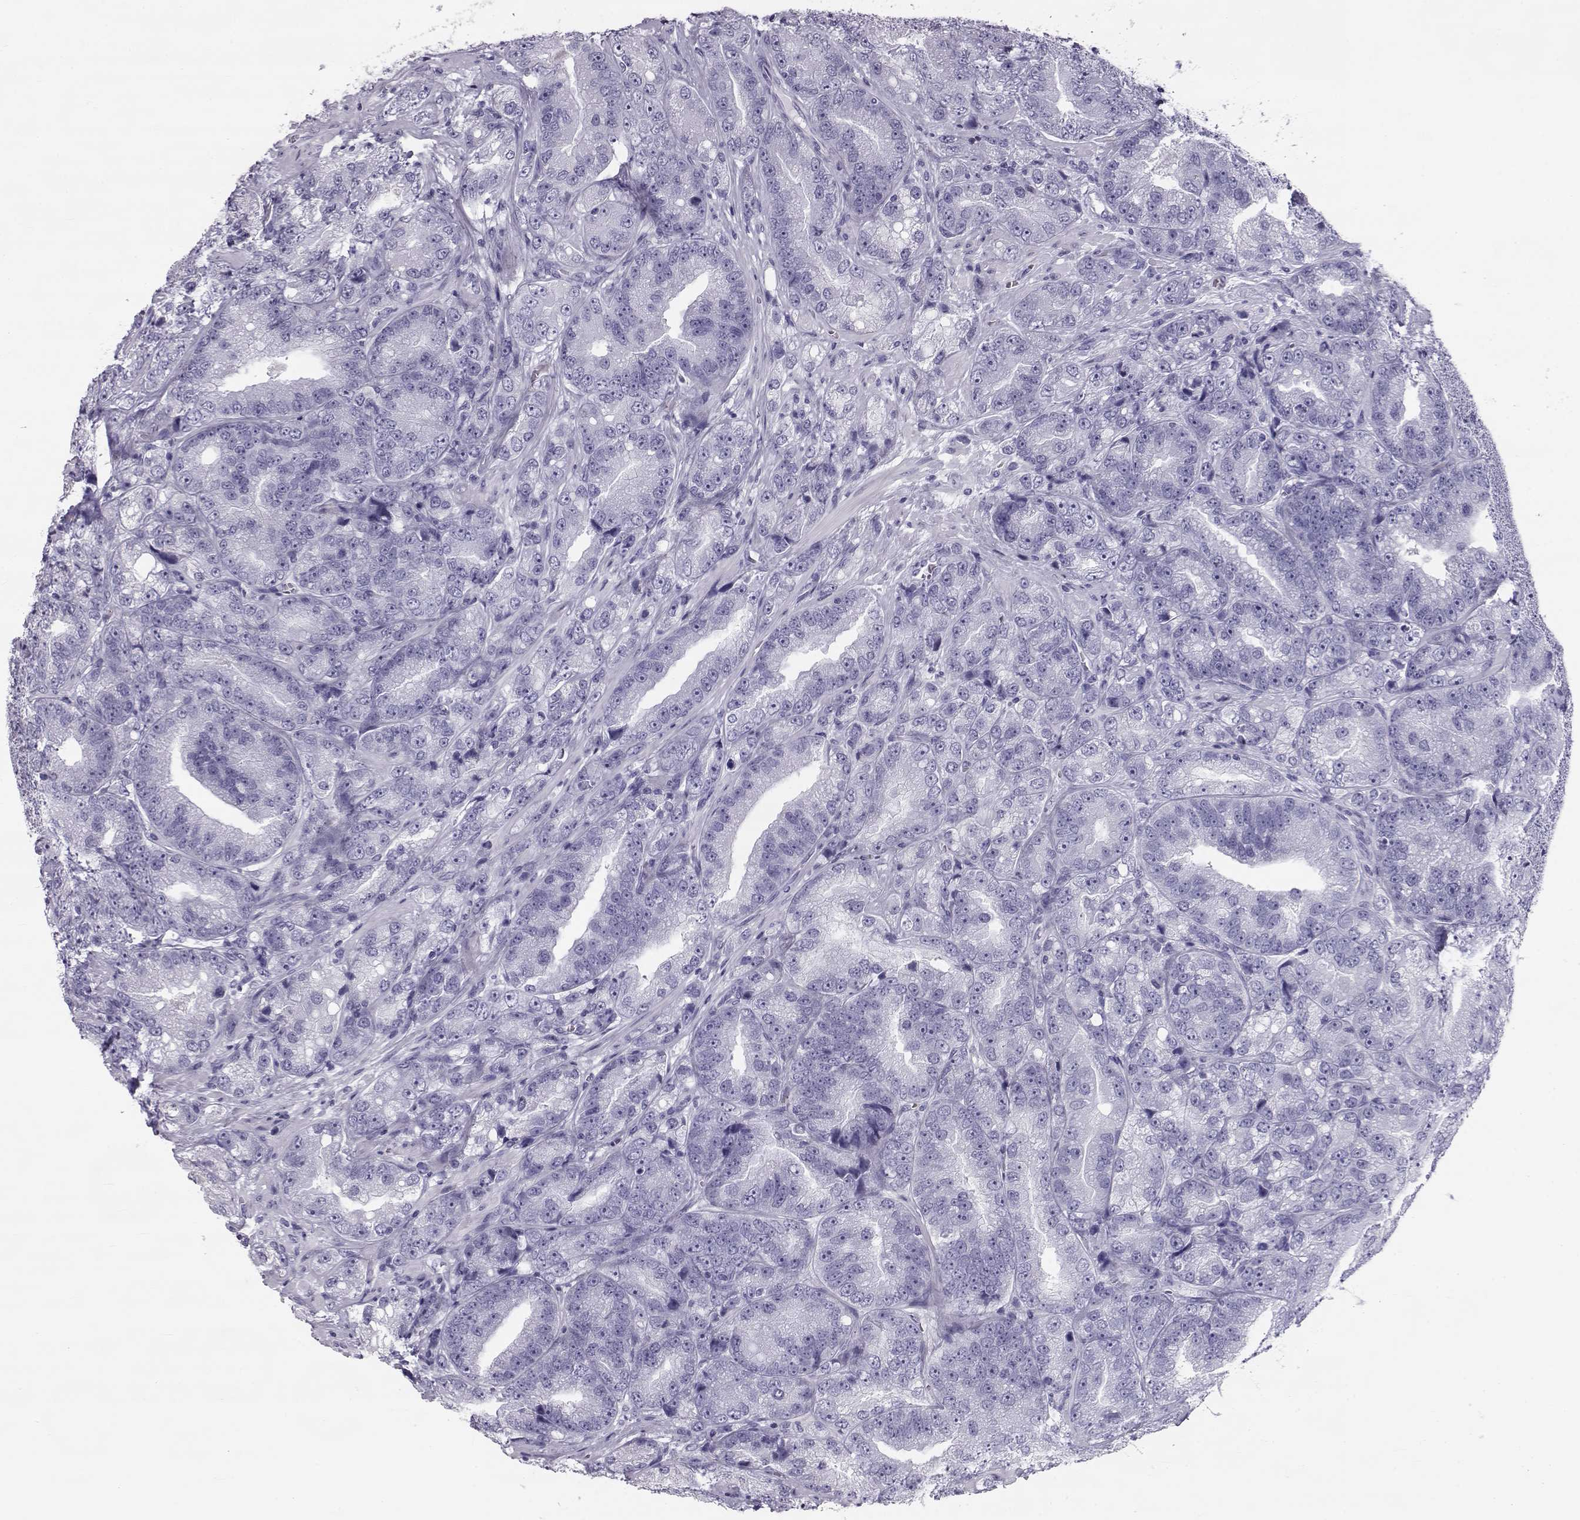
{"staining": {"intensity": "negative", "quantity": "none", "location": "none"}, "tissue": "prostate cancer", "cell_type": "Tumor cells", "image_type": "cancer", "snomed": [{"axis": "morphology", "description": "Adenocarcinoma, NOS"}, {"axis": "topography", "description": "Prostate"}], "caption": "IHC of human prostate adenocarcinoma displays no positivity in tumor cells.", "gene": "RD3", "patient": {"sex": "male", "age": 63}}